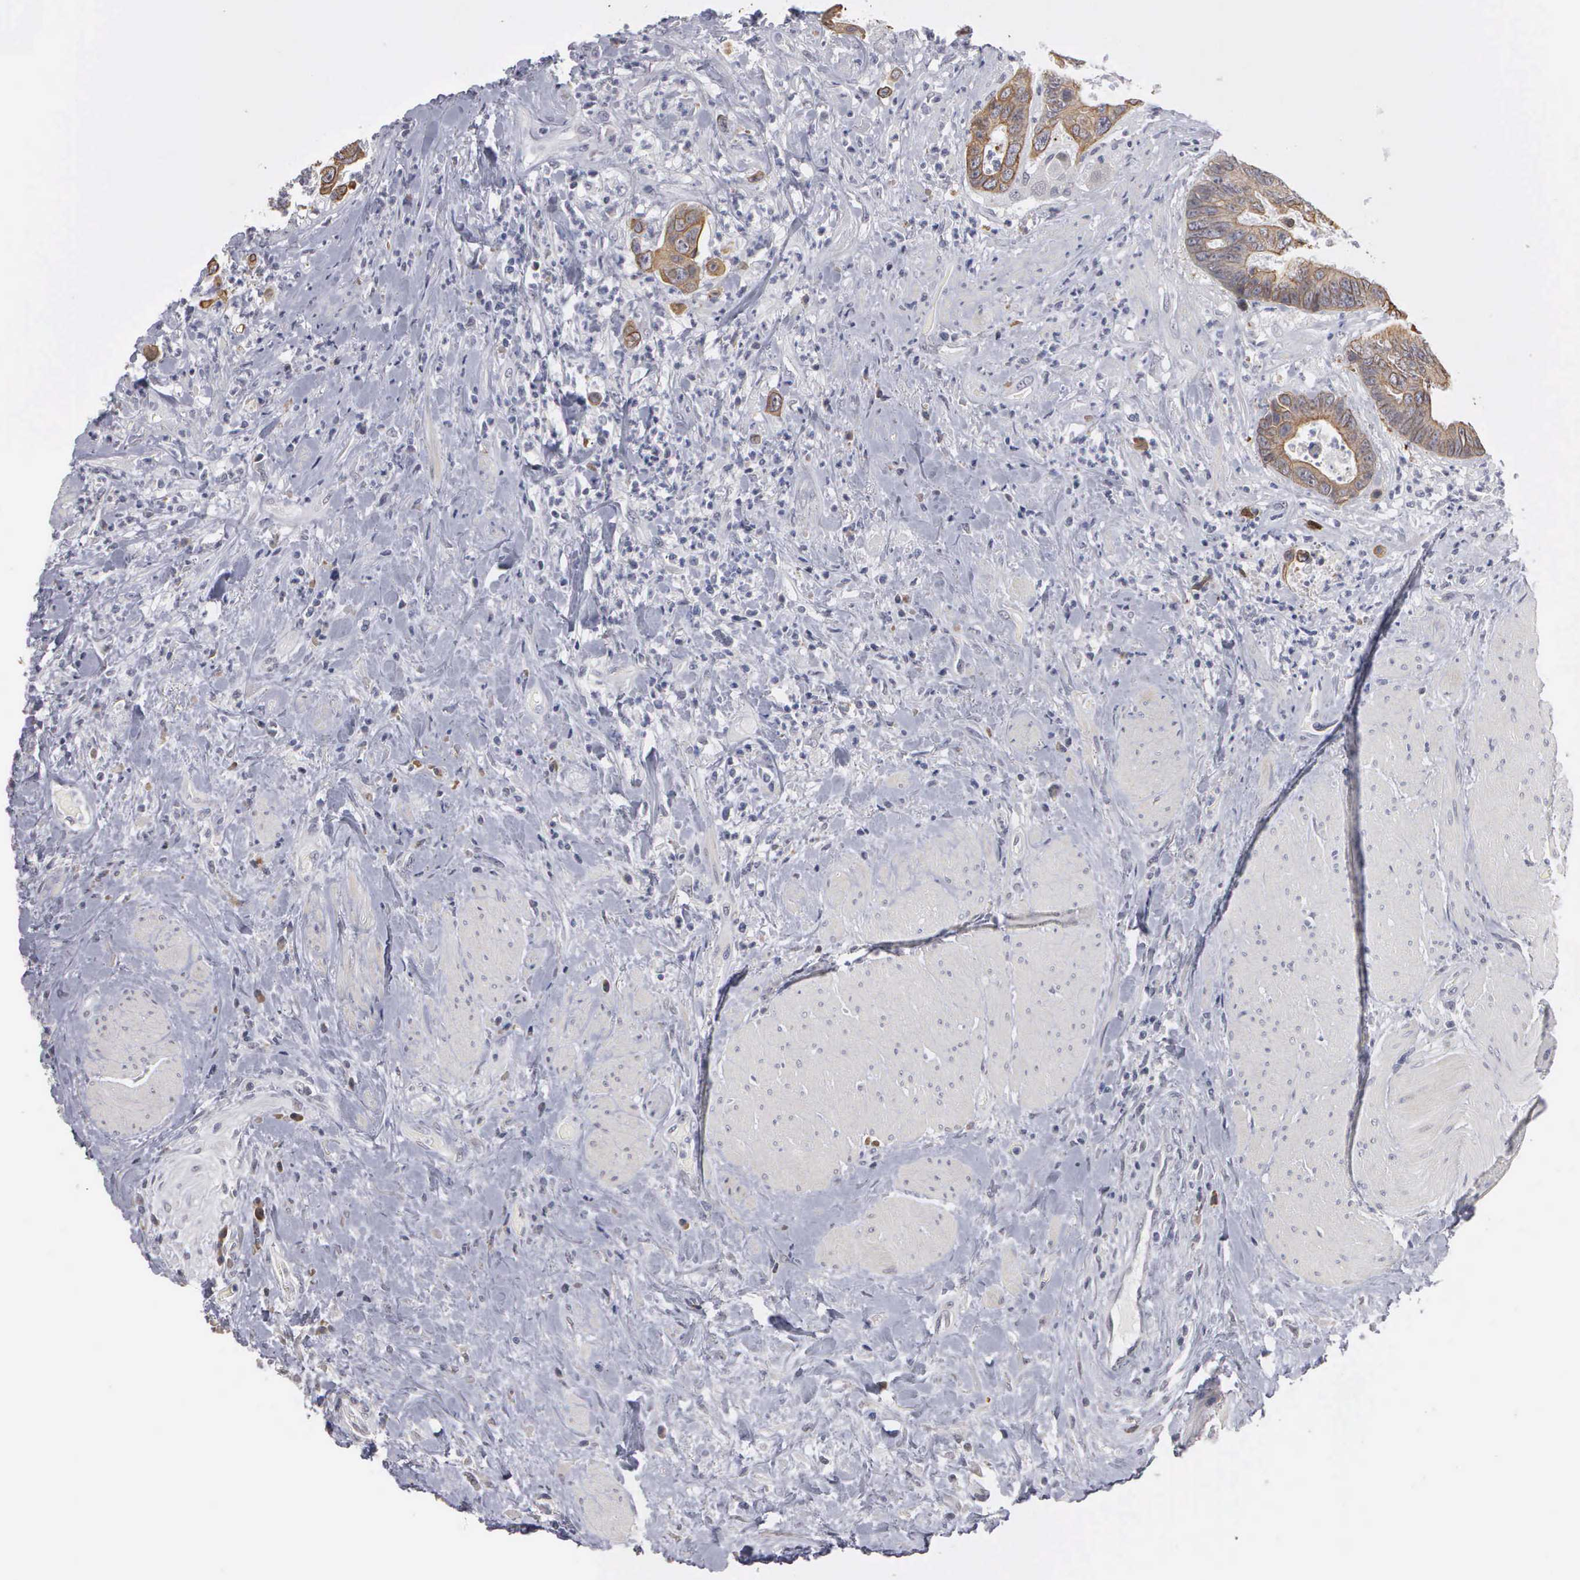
{"staining": {"intensity": "moderate", "quantity": "25%-75%", "location": "cytoplasmic/membranous"}, "tissue": "colorectal cancer", "cell_type": "Tumor cells", "image_type": "cancer", "snomed": [{"axis": "morphology", "description": "Adenocarcinoma, NOS"}, {"axis": "topography", "description": "Rectum"}], "caption": "There is medium levels of moderate cytoplasmic/membranous positivity in tumor cells of colorectal cancer (adenocarcinoma), as demonstrated by immunohistochemical staining (brown color).", "gene": "WDR89", "patient": {"sex": "female", "age": 65}}